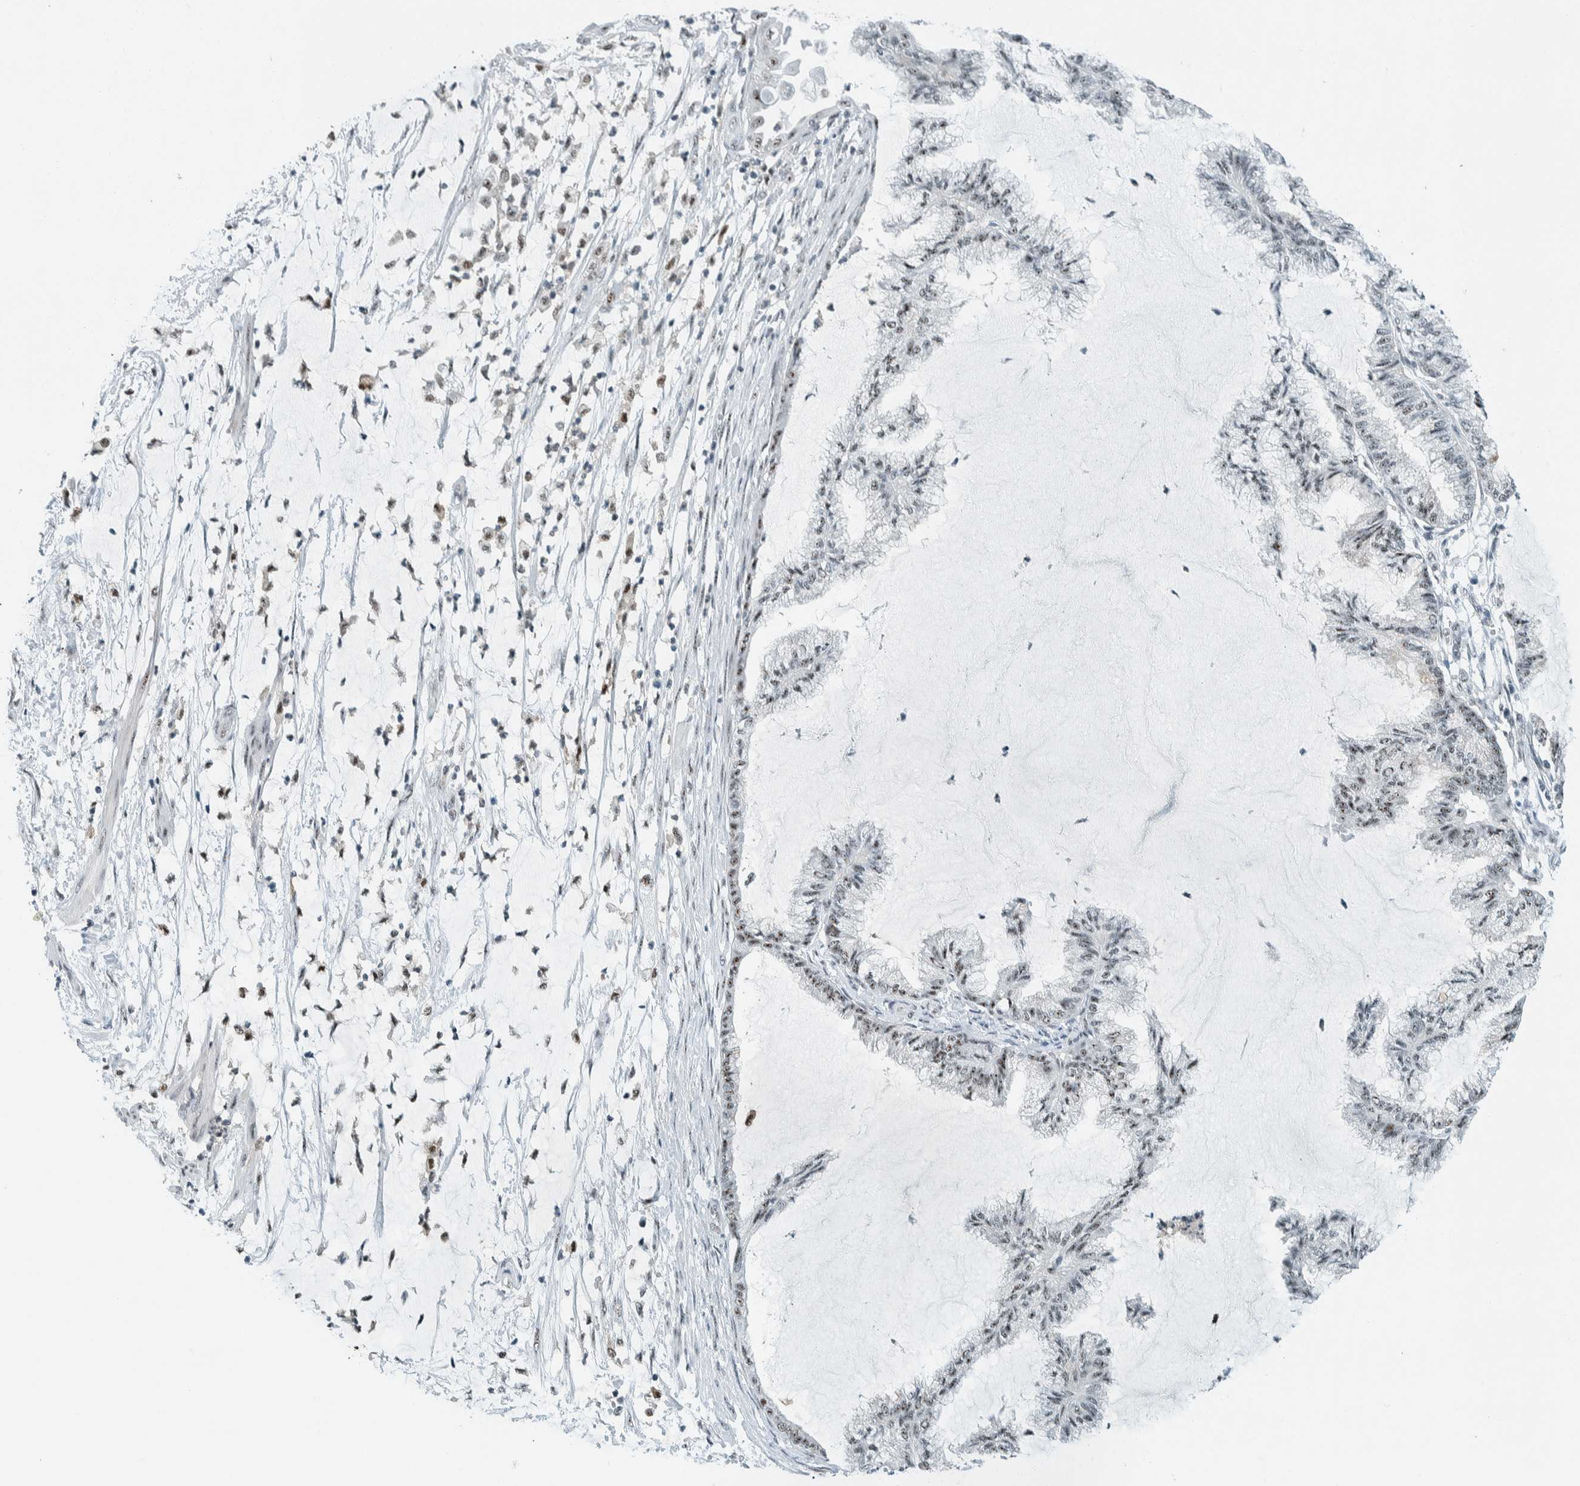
{"staining": {"intensity": "weak", "quantity": "25%-75%", "location": "nuclear"}, "tissue": "endometrial cancer", "cell_type": "Tumor cells", "image_type": "cancer", "snomed": [{"axis": "morphology", "description": "Adenocarcinoma, NOS"}, {"axis": "topography", "description": "Endometrium"}], "caption": "An IHC histopathology image of neoplastic tissue is shown. Protein staining in brown shows weak nuclear positivity in endometrial cancer within tumor cells. The protein of interest is shown in brown color, while the nuclei are stained blue.", "gene": "CYSRT1", "patient": {"sex": "female", "age": 86}}